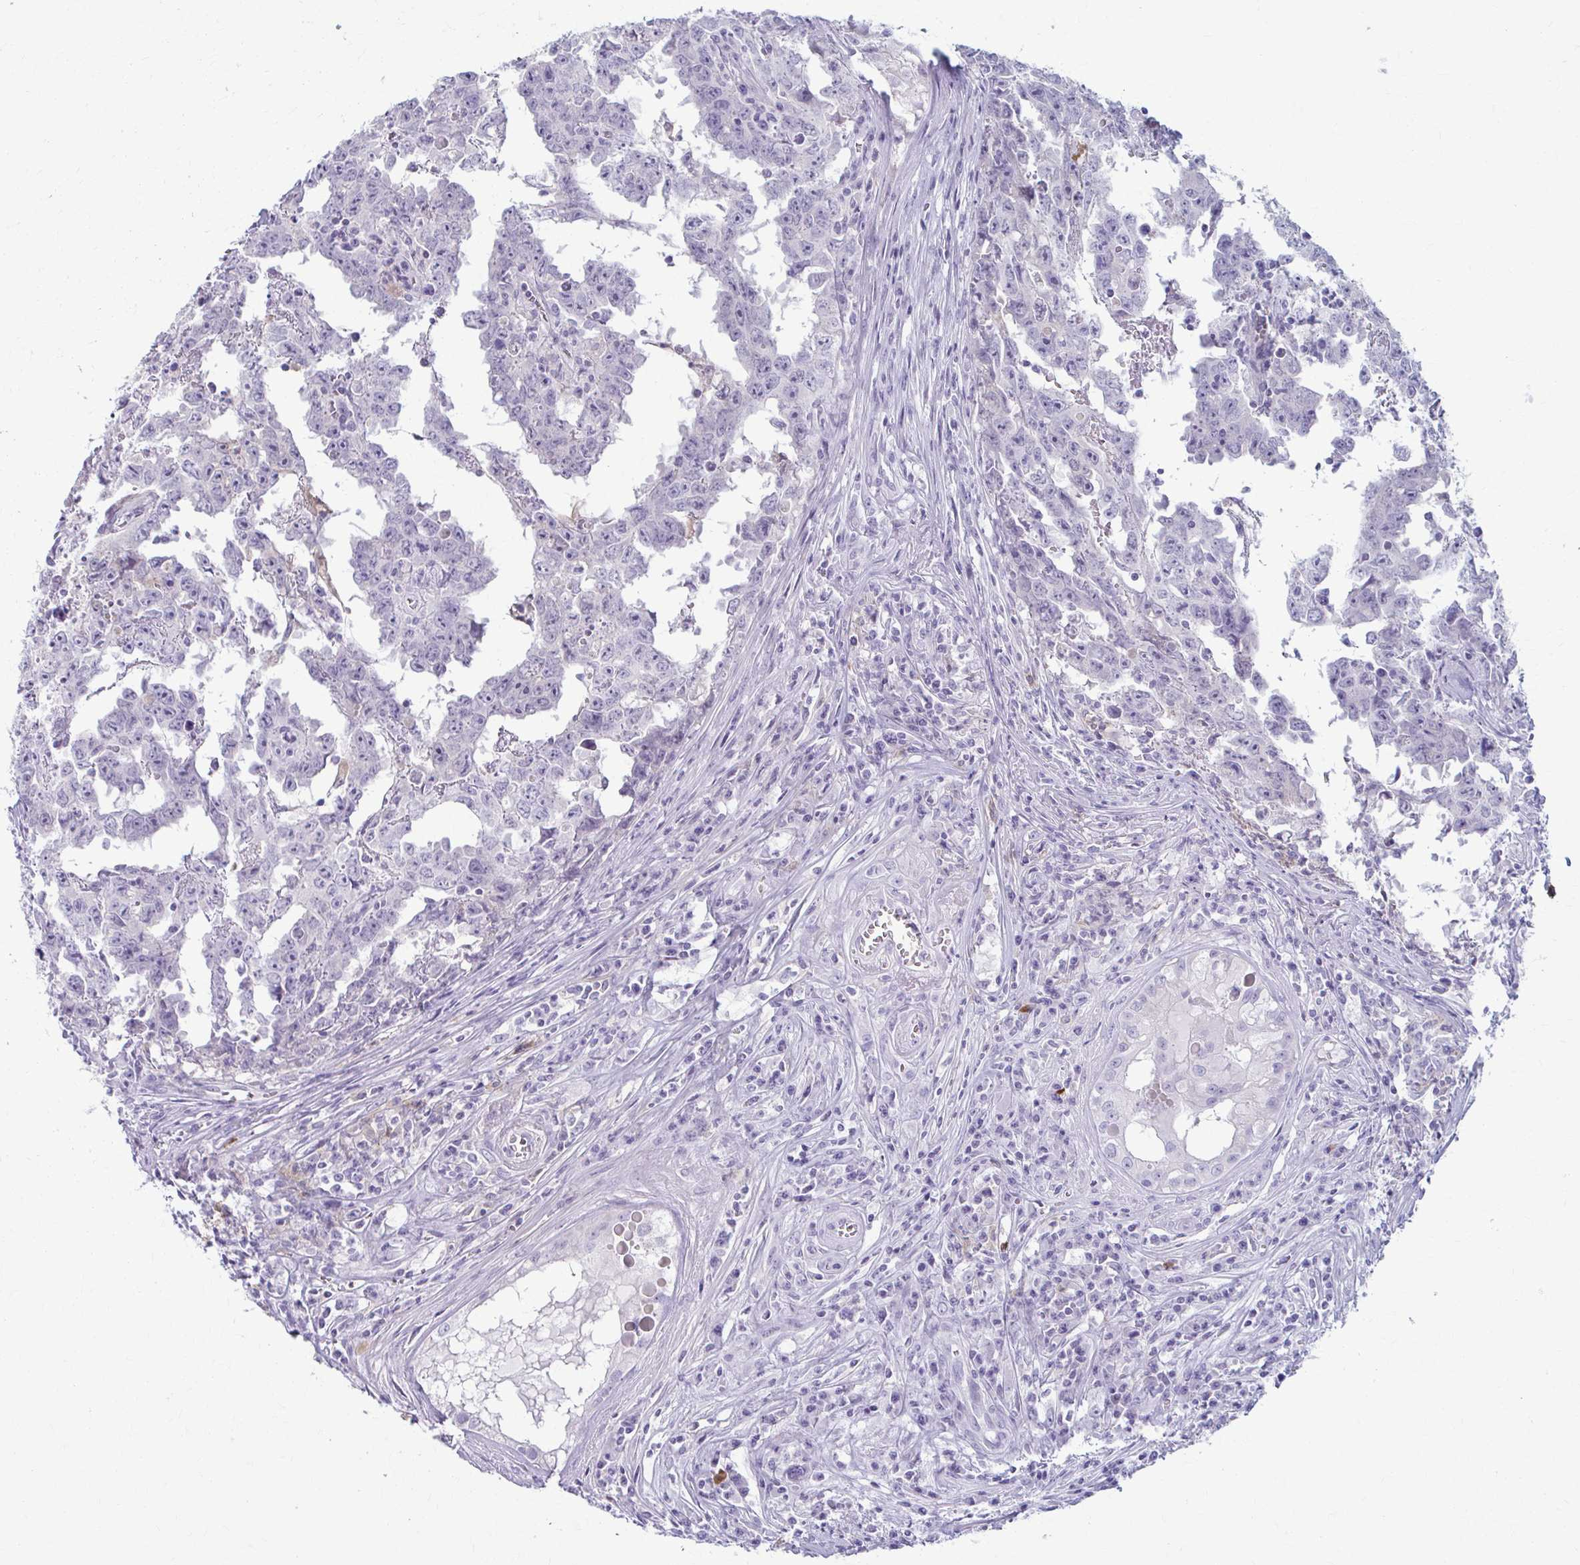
{"staining": {"intensity": "negative", "quantity": "none", "location": "none"}, "tissue": "testis cancer", "cell_type": "Tumor cells", "image_type": "cancer", "snomed": [{"axis": "morphology", "description": "Carcinoma, Embryonal, NOS"}, {"axis": "topography", "description": "Testis"}], "caption": "High power microscopy photomicrograph of an IHC photomicrograph of testis cancer (embryonal carcinoma), revealing no significant positivity in tumor cells. (DAB immunohistochemistry, high magnification).", "gene": "LDLRAP1", "patient": {"sex": "male", "age": 22}}